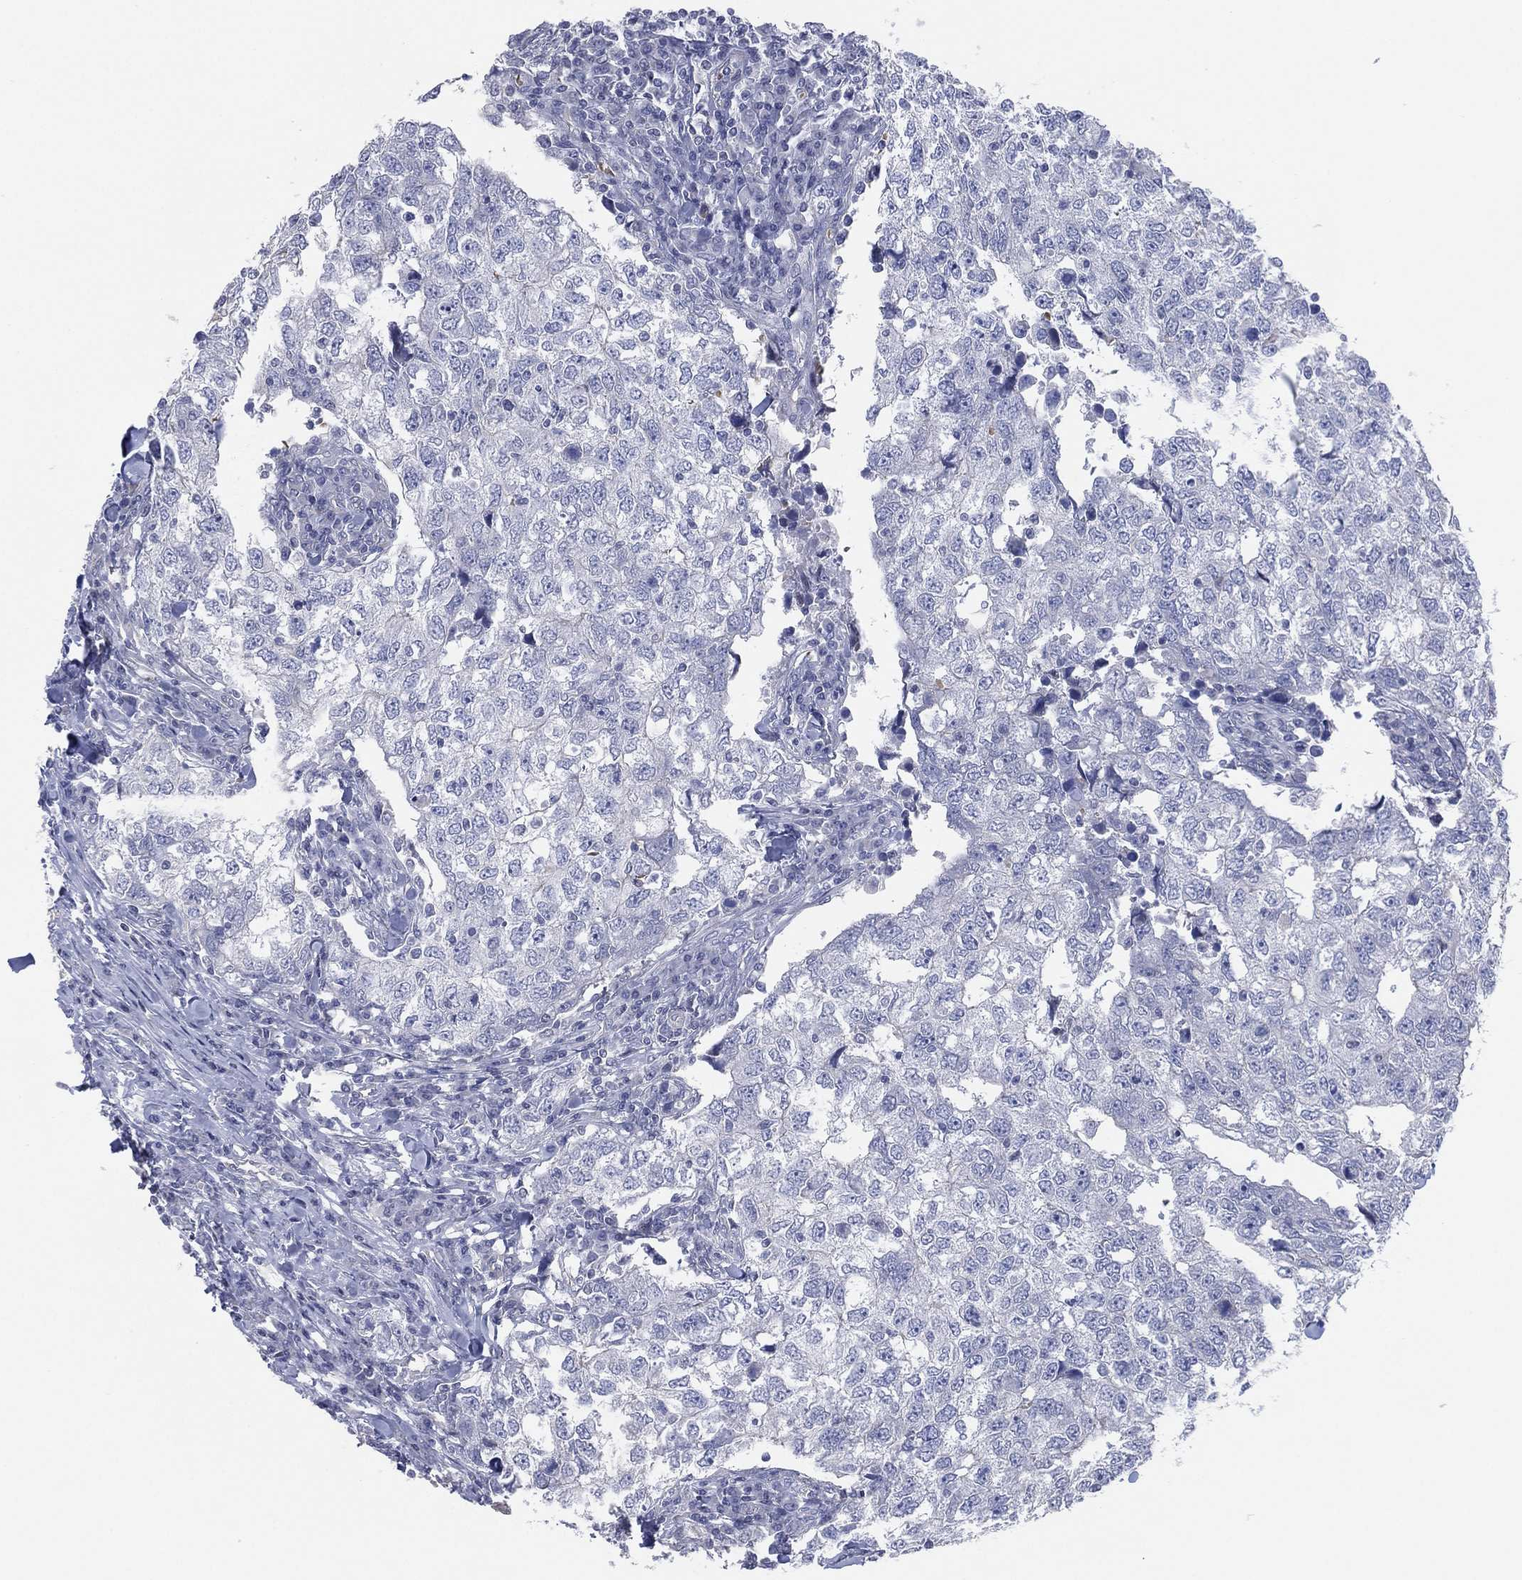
{"staining": {"intensity": "negative", "quantity": "none", "location": "none"}, "tissue": "breast cancer", "cell_type": "Tumor cells", "image_type": "cancer", "snomed": [{"axis": "morphology", "description": "Duct carcinoma"}, {"axis": "topography", "description": "Breast"}], "caption": "Image shows no protein positivity in tumor cells of breast cancer (invasive ductal carcinoma) tissue. (IHC, brightfield microscopy, high magnification).", "gene": "CFTR", "patient": {"sex": "female", "age": 30}}